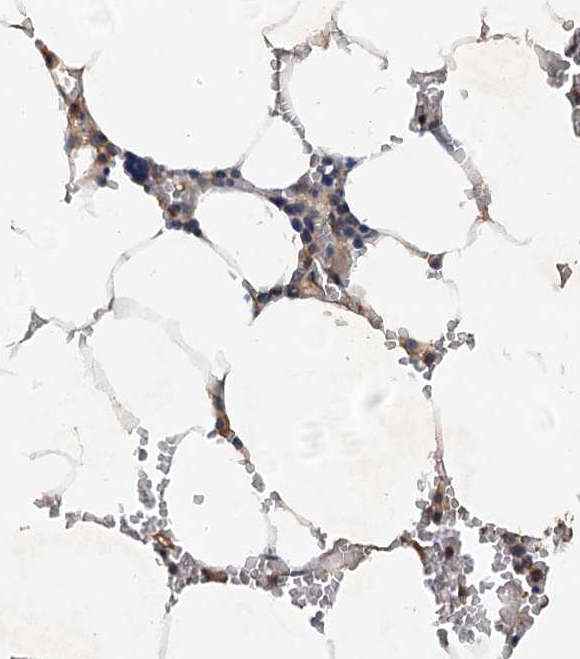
{"staining": {"intensity": "moderate", "quantity": "25%-75%", "location": "cytoplasmic/membranous"}, "tissue": "bone marrow", "cell_type": "Hematopoietic cells", "image_type": "normal", "snomed": [{"axis": "morphology", "description": "Normal tissue, NOS"}, {"axis": "topography", "description": "Bone marrow"}], "caption": "Normal bone marrow shows moderate cytoplasmic/membranous staining in about 25%-75% of hematopoietic cells.", "gene": "UBL7", "patient": {"sex": "male", "age": 70}}